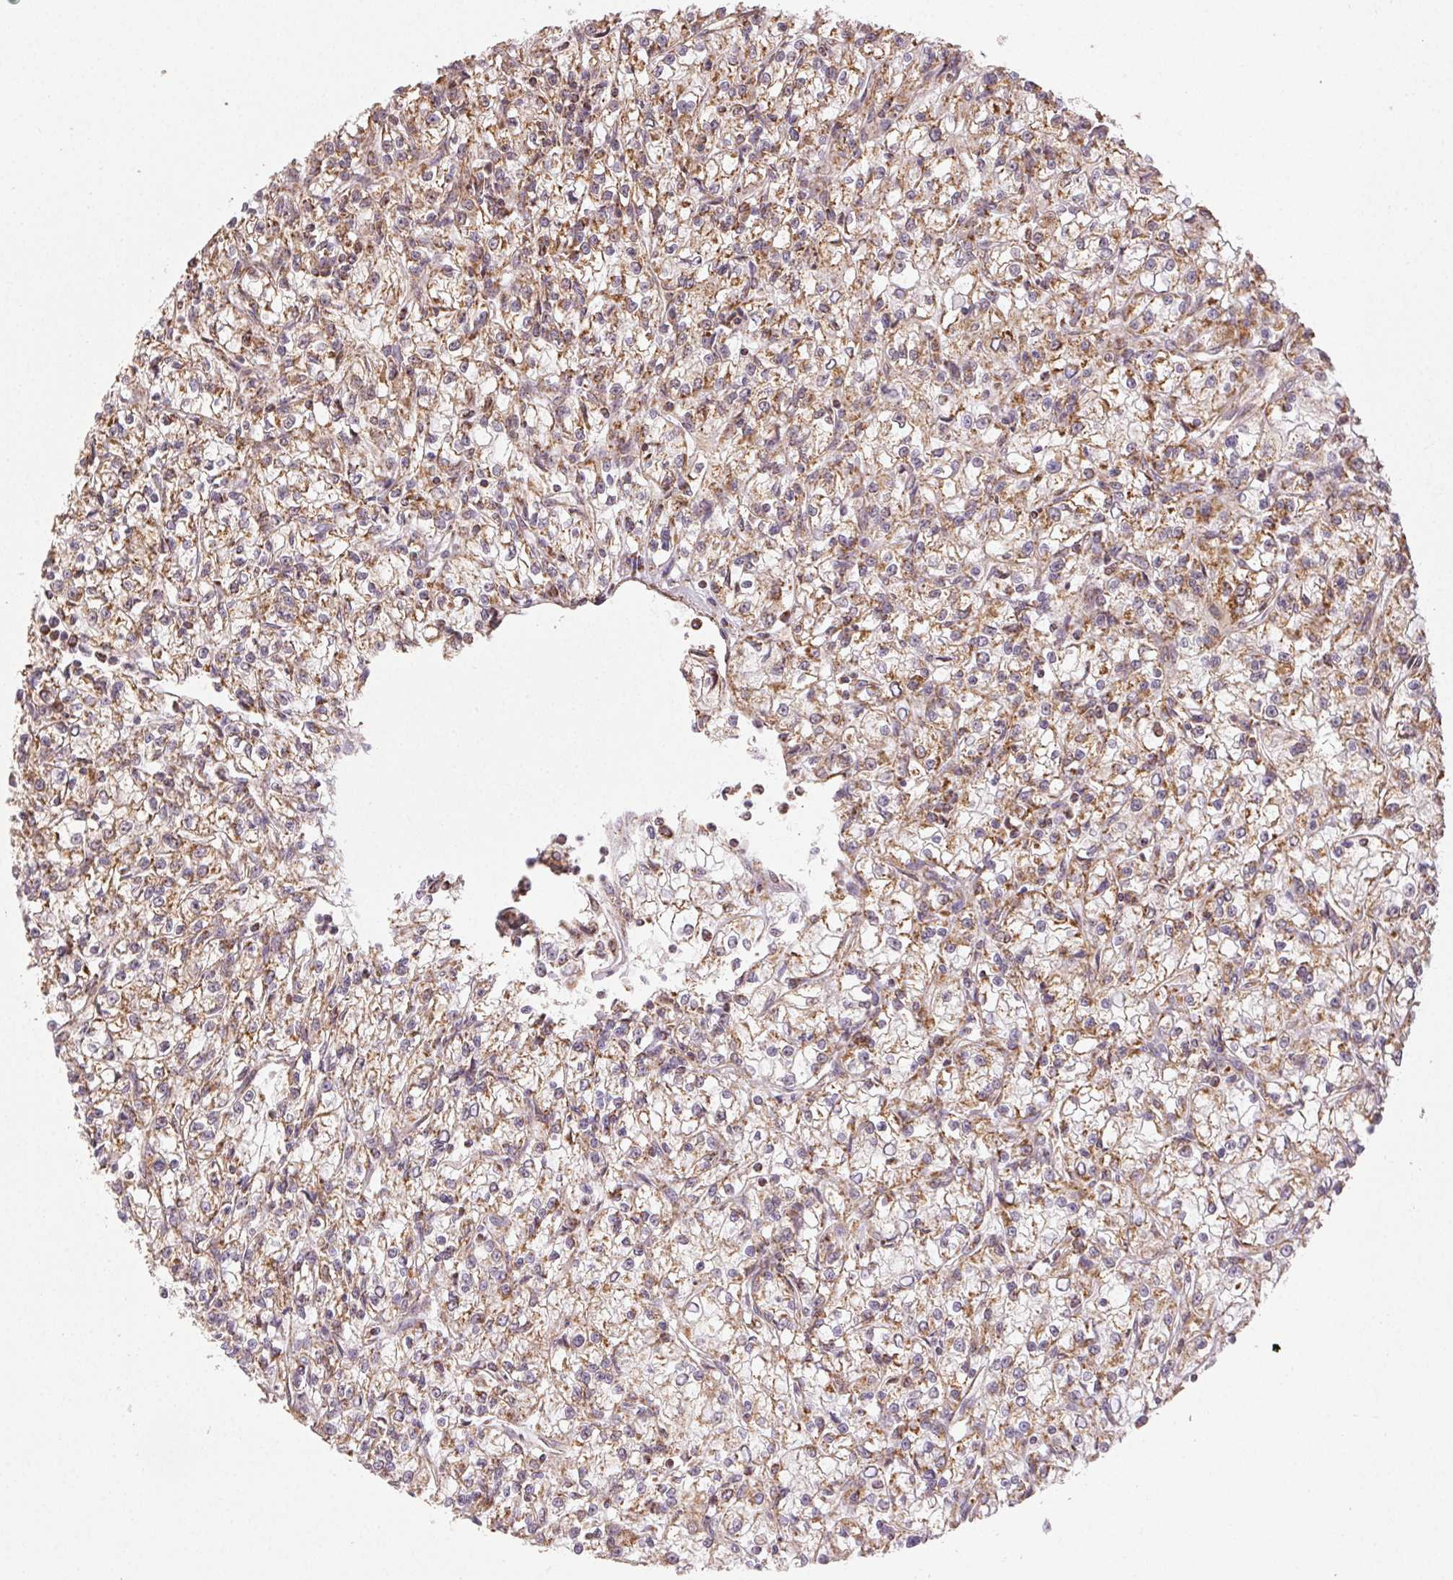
{"staining": {"intensity": "moderate", "quantity": ">75%", "location": "cytoplasmic/membranous"}, "tissue": "renal cancer", "cell_type": "Tumor cells", "image_type": "cancer", "snomed": [{"axis": "morphology", "description": "Adenocarcinoma, NOS"}, {"axis": "topography", "description": "Kidney"}], "caption": "Renal cancer (adenocarcinoma) tissue reveals moderate cytoplasmic/membranous staining in about >75% of tumor cells The protein is stained brown, and the nuclei are stained in blue (DAB (3,3'-diaminobenzidine) IHC with brightfield microscopy, high magnification).", "gene": "CLASP1", "patient": {"sex": "female", "age": 59}}